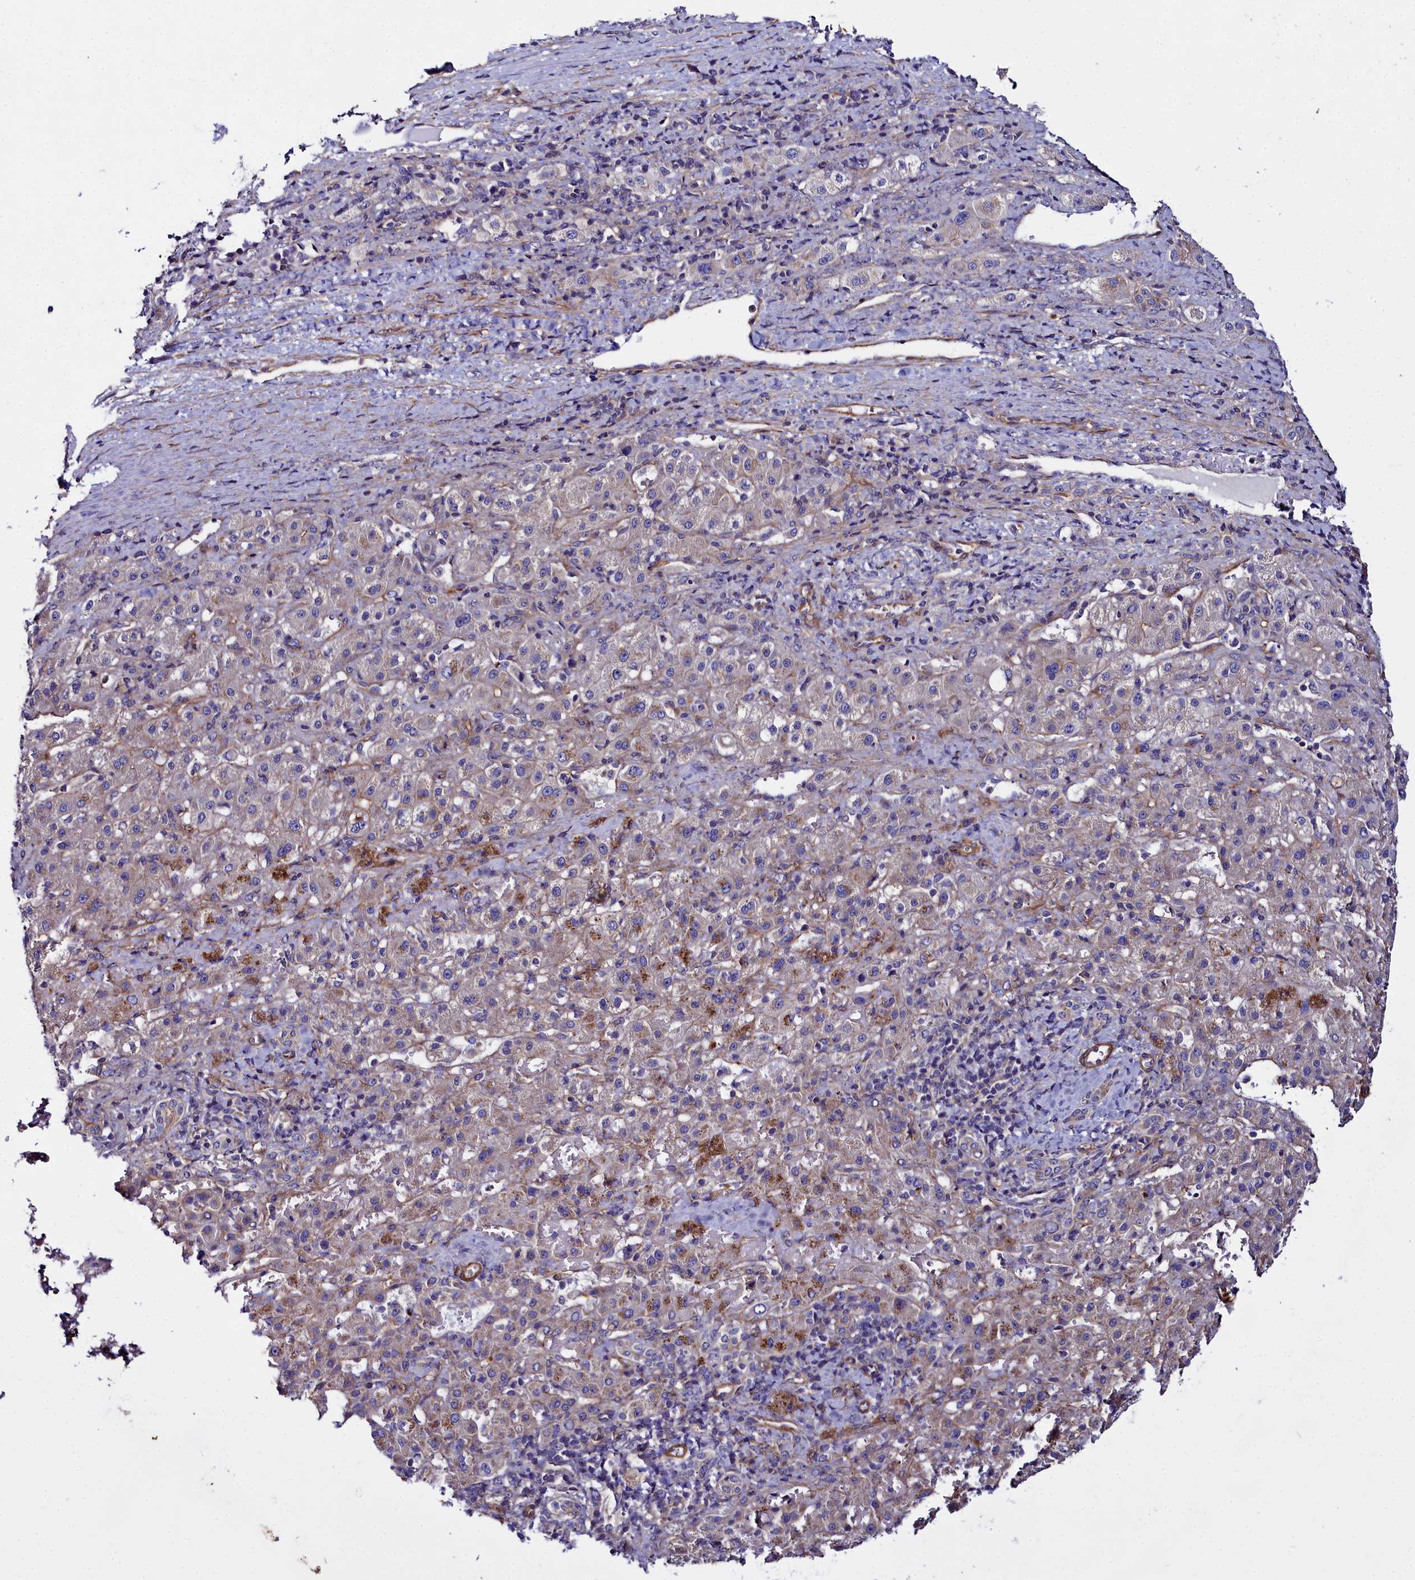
{"staining": {"intensity": "weak", "quantity": "<25%", "location": "cytoplasmic/membranous"}, "tissue": "liver cancer", "cell_type": "Tumor cells", "image_type": "cancer", "snomed": [{"axis": "morphology", "description": "Carcinoma, Hepatocellular, NOS"}, {"axis": "topography", "description": "Liver"}], "caption": "Protein analysis of liver hepatocellular carcinoma displays no significant staining in tumor cells.", "gene": "FADS3", "patient": {"sex": "female", "age": 58}}